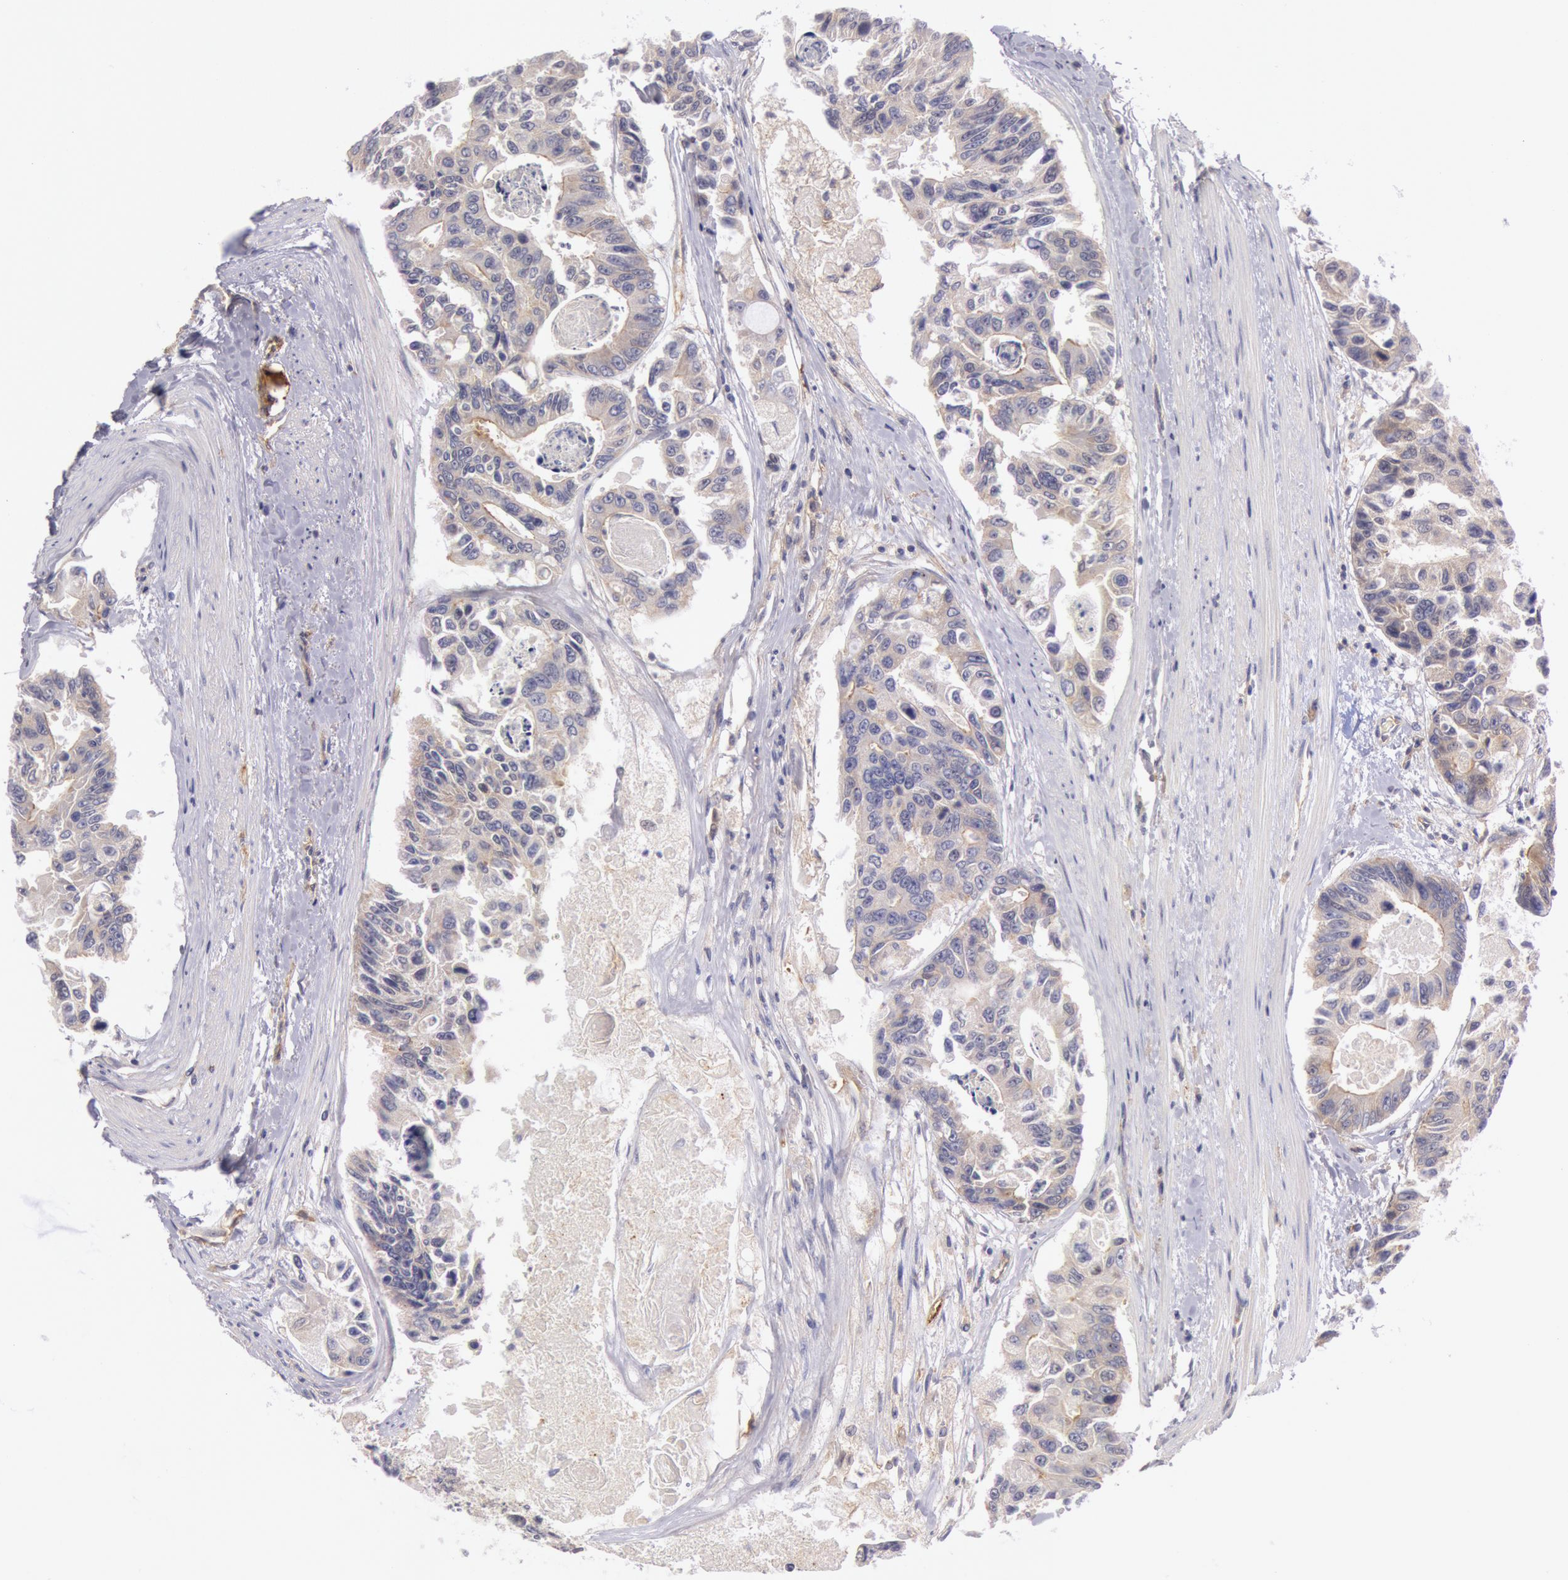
{"staining": {"intensity": "weak", "quantity": "25%-75%", "location": "cytoplasmic/membranous"}, "tissue": "colorectal cancer", "cell_type": "Tumor cells", "image_type": "cancer", "snomed": [{"axis": "morphology", "description": "Adenocarcinoma, NOS"}, {"axis": "topography", "description": "Colon"}], "caption": "A histopathology image of adenocarcinoma (colorectal) stained for a protein displays weak cytoplasmic/membranous brown staining in tumor cells. (Brightfield microscopy of DAB IHC at high magnification).", "gene": "MYO5A", "patient": {"sex": "female", "age": 86}}